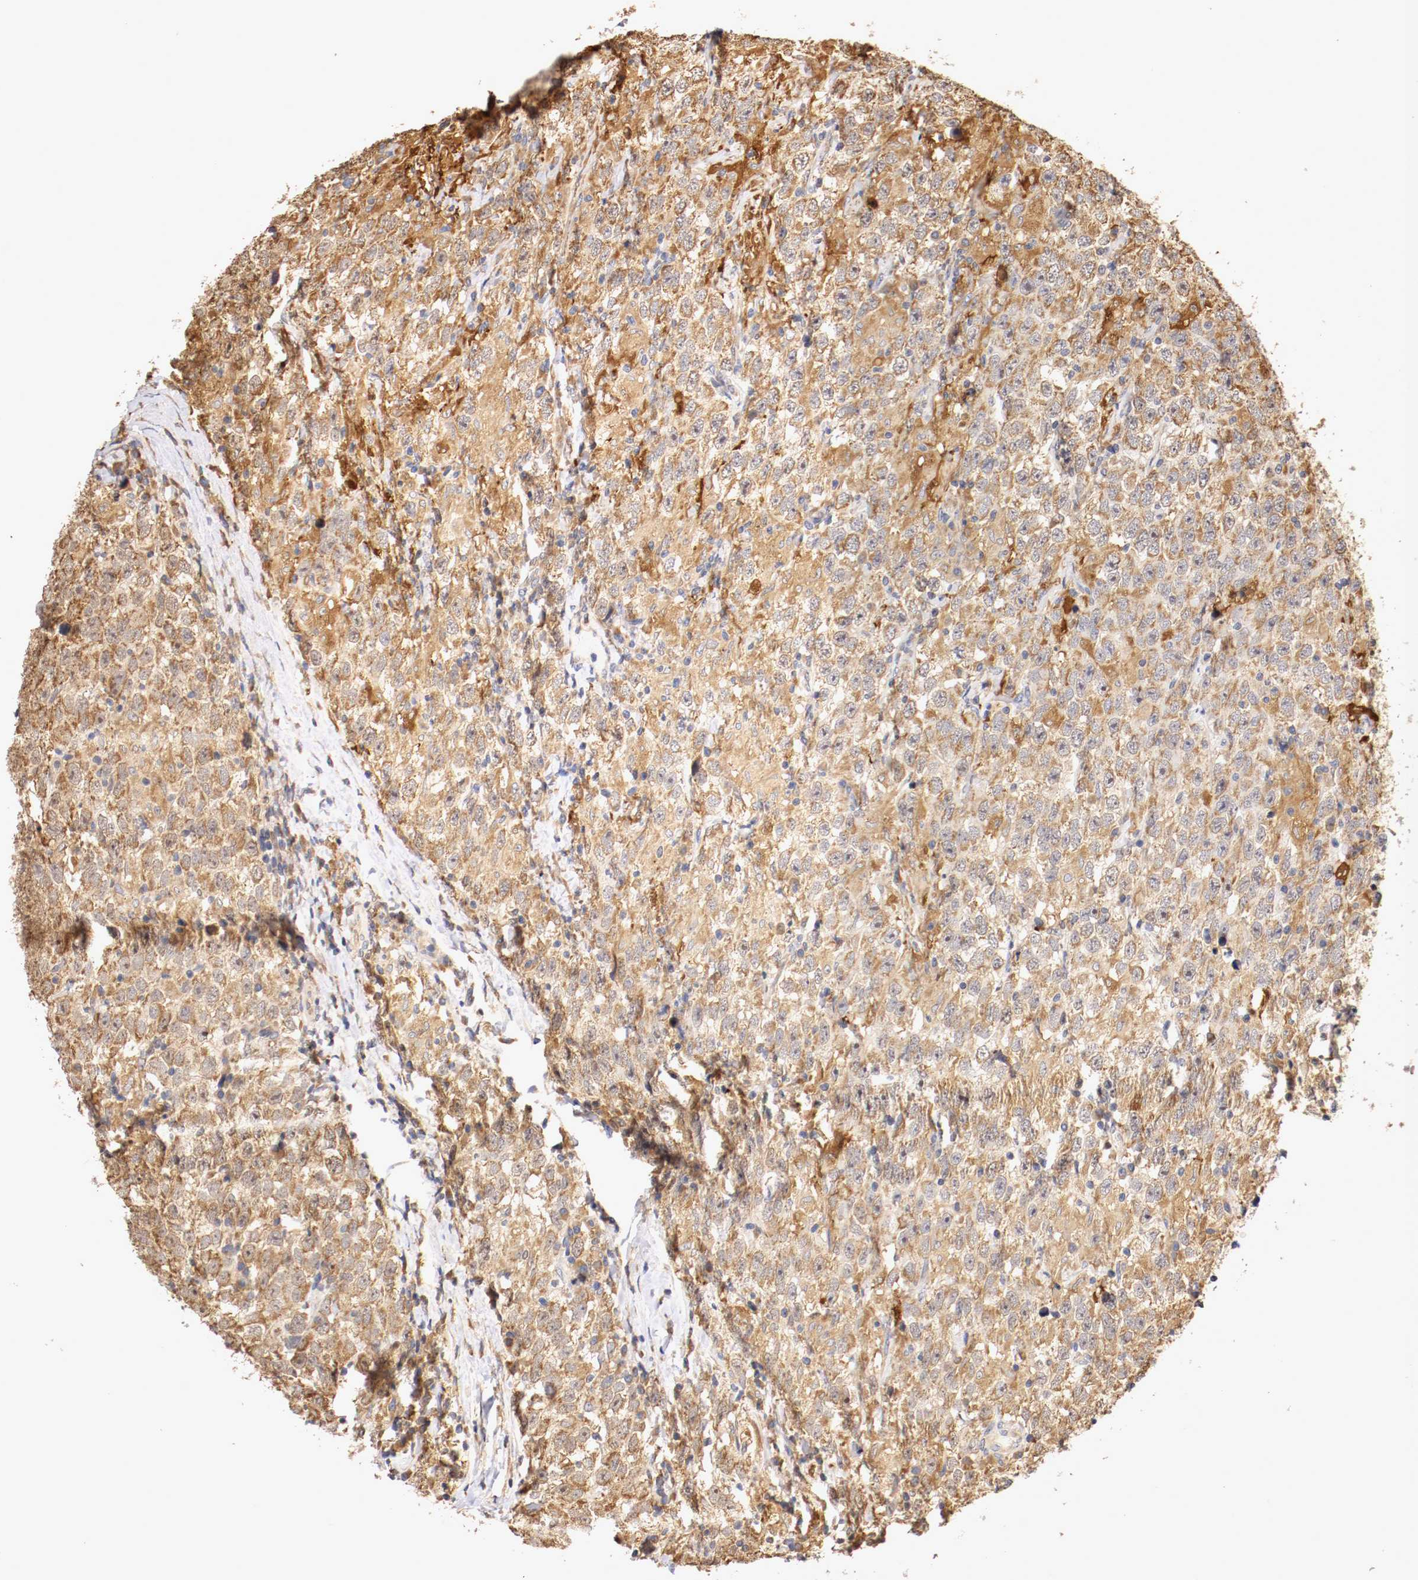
{"staining": {"intensity": "moderate", "quantity": ">75%", "location": "cytoplasmic/membranous"}, "tissue": "testis cancer", "cell_type": "Tumor cells", "image_type": "cancer", "snomed": [{"axis": "morphology", "description": "Seminoma, NOS"}, {"axis": "topography", "description": "Testis"}], "caption": "Seminoma (testis) tissue exhibits moderate cytoplasmic/membranous positivity in about >75% of tumor cells, visualized by immunohistochemistry.", "gene": "VEZT", "patient": {"sex": "male", "age": 41}}